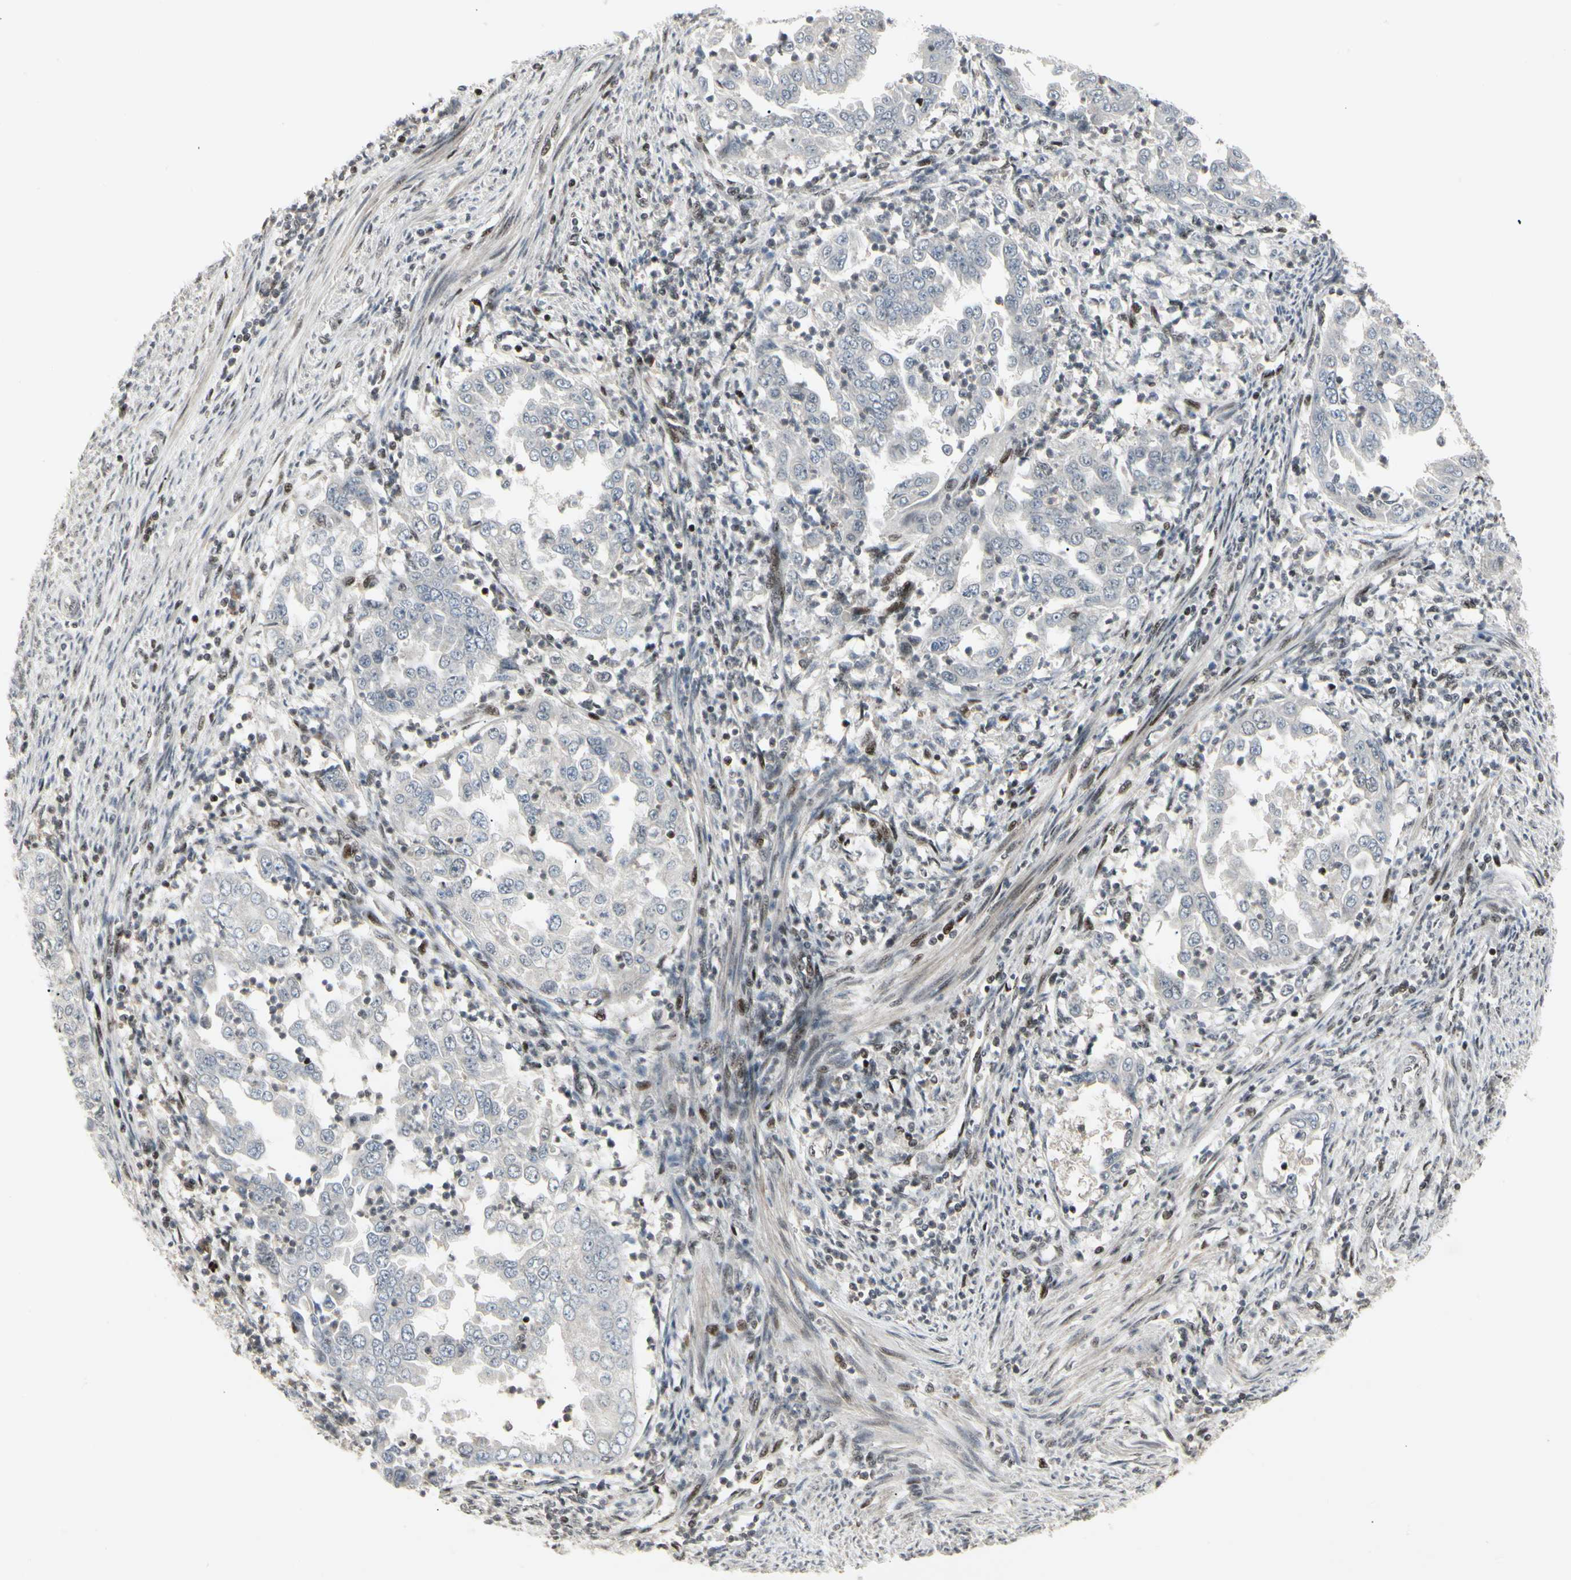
{"staining": {"intensity": "negative", "quantity": "none", "location": "none"}, "tissue": "endometrial cancer", "cell_type": "Tumor cells", "image_type": "cancer", "snomed": [{"axis": "morphology", "description": "Adenocarcinoma, NOS"}, {"axis": "topography", "description": "Endometrium"}], "caption": "IHC photomicrograph of endometrial cancer stained for a protein (brown), which demonstrates no positivity in tumor cells.", "gene": "FOXJ2", "patient": {"sex": "female", "age": 85}}